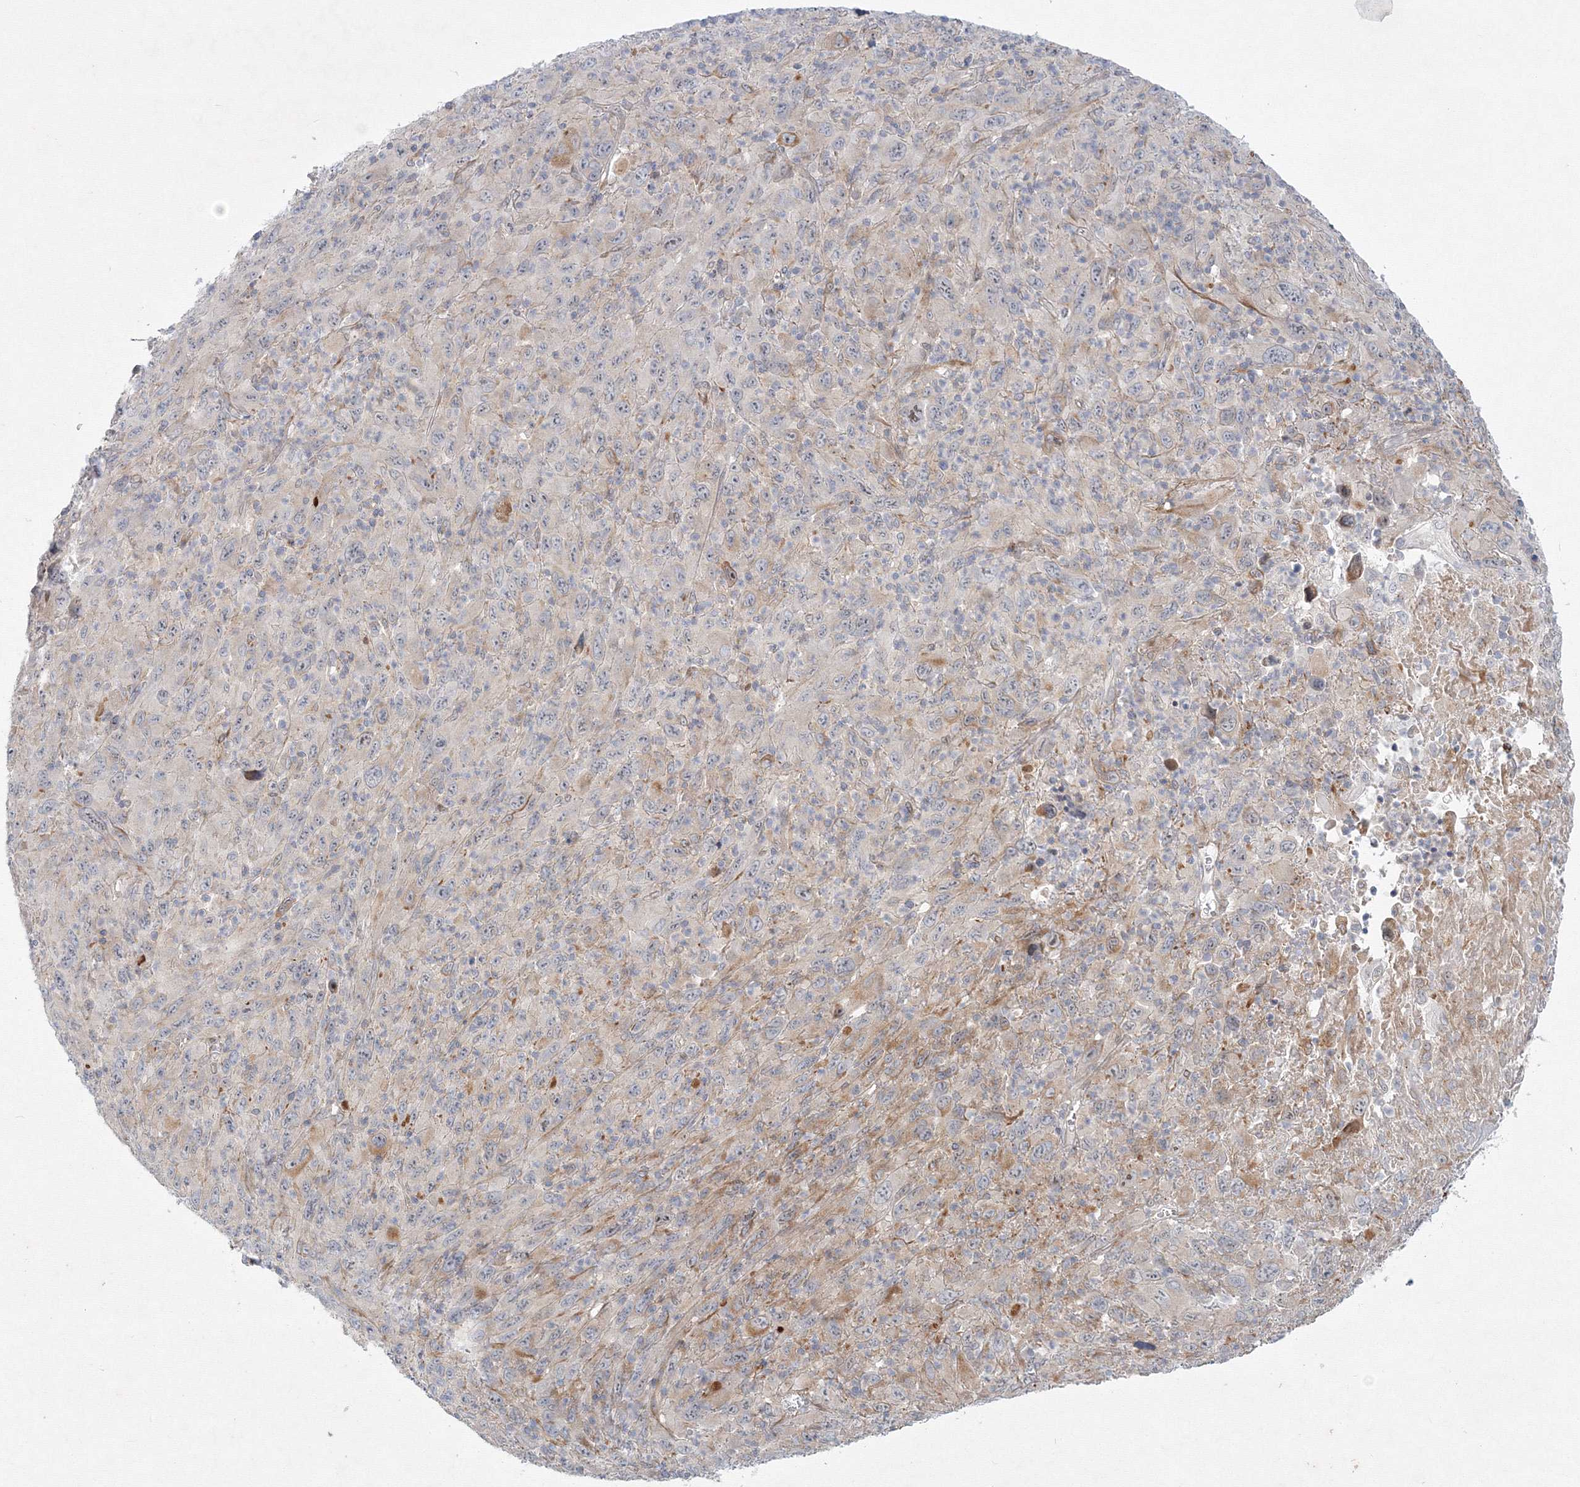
{"staining": {"intensity": "weak", "quantity": "<25%", "location": "cytoplasmic/membranous"}, "tissue": "melanoma", "cell_type": "Tumor cells", "image_type": "cancer", "snomed": [{"axis": "morphology", "description": "Malignant melanoma, Metastatic site"}, {"axis": "topography", "description": "Skin"}], "caption": "The micrograph exhibits no staining of tumor cells in melanoma.", "gene": "WDR49", "patient": {"sex": "female", "age": 56}}